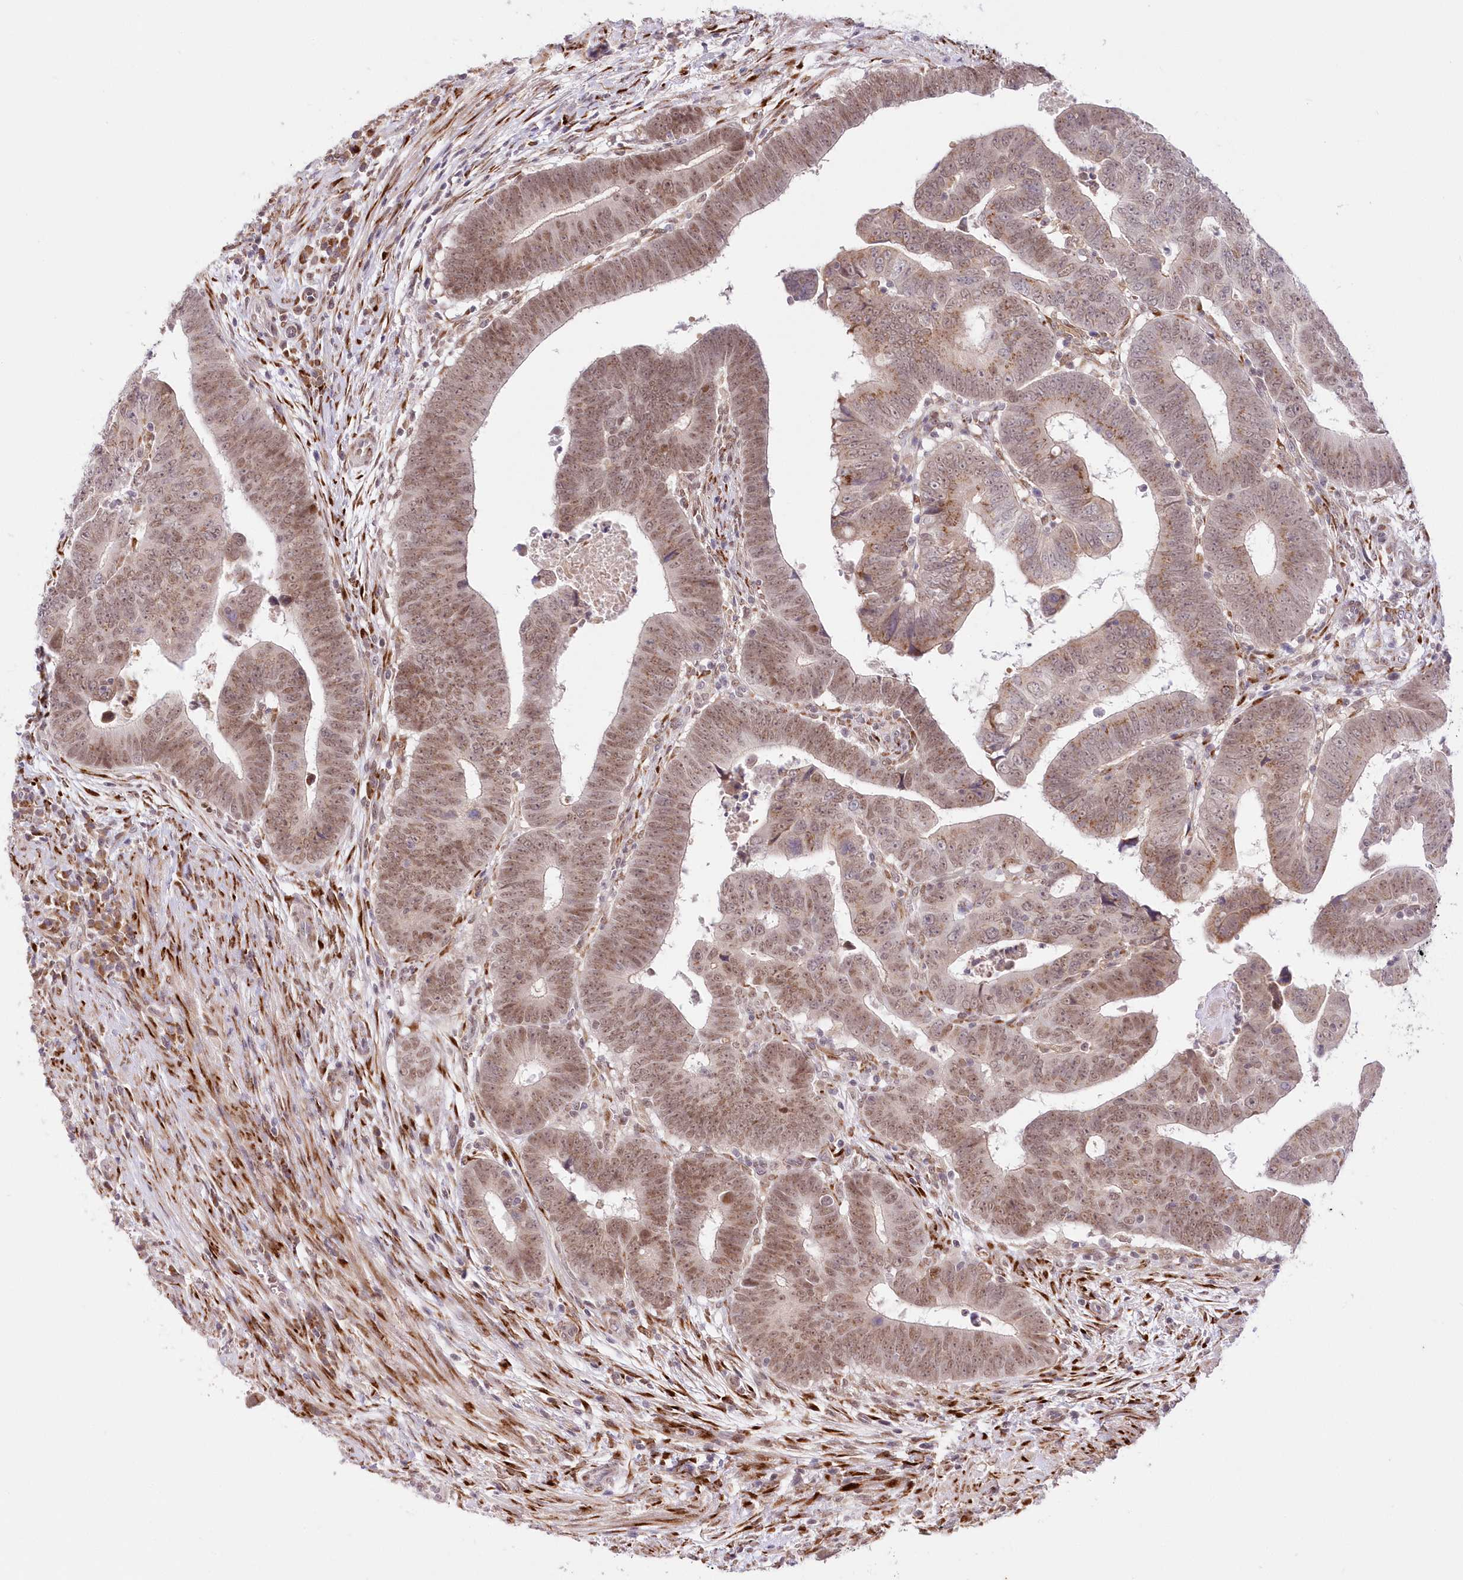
{"staining": {"intensity": "weak", "quantity": "25%-75%", "location": "nuclear"}, "tissue": "colorectal cancer", "cell_type": "Tumor cells", "image_type": "cancer", "snomed": [{"axis": "morphology", "description": "Normal tissue, NOS"}, {"axis": "morphology", "description": "Adenocarcinoma, NOS"}, {"axis": "topography", "description": "Rectum"}], "caption": "Human colorectal cancer (adenocarcinoma) stained with a brown dye shows weak nuclear positive expression in approximately 25%-75% of tumor cells.", "gene": "LDB1", "patient": {"sex": "female", "age": 65}}